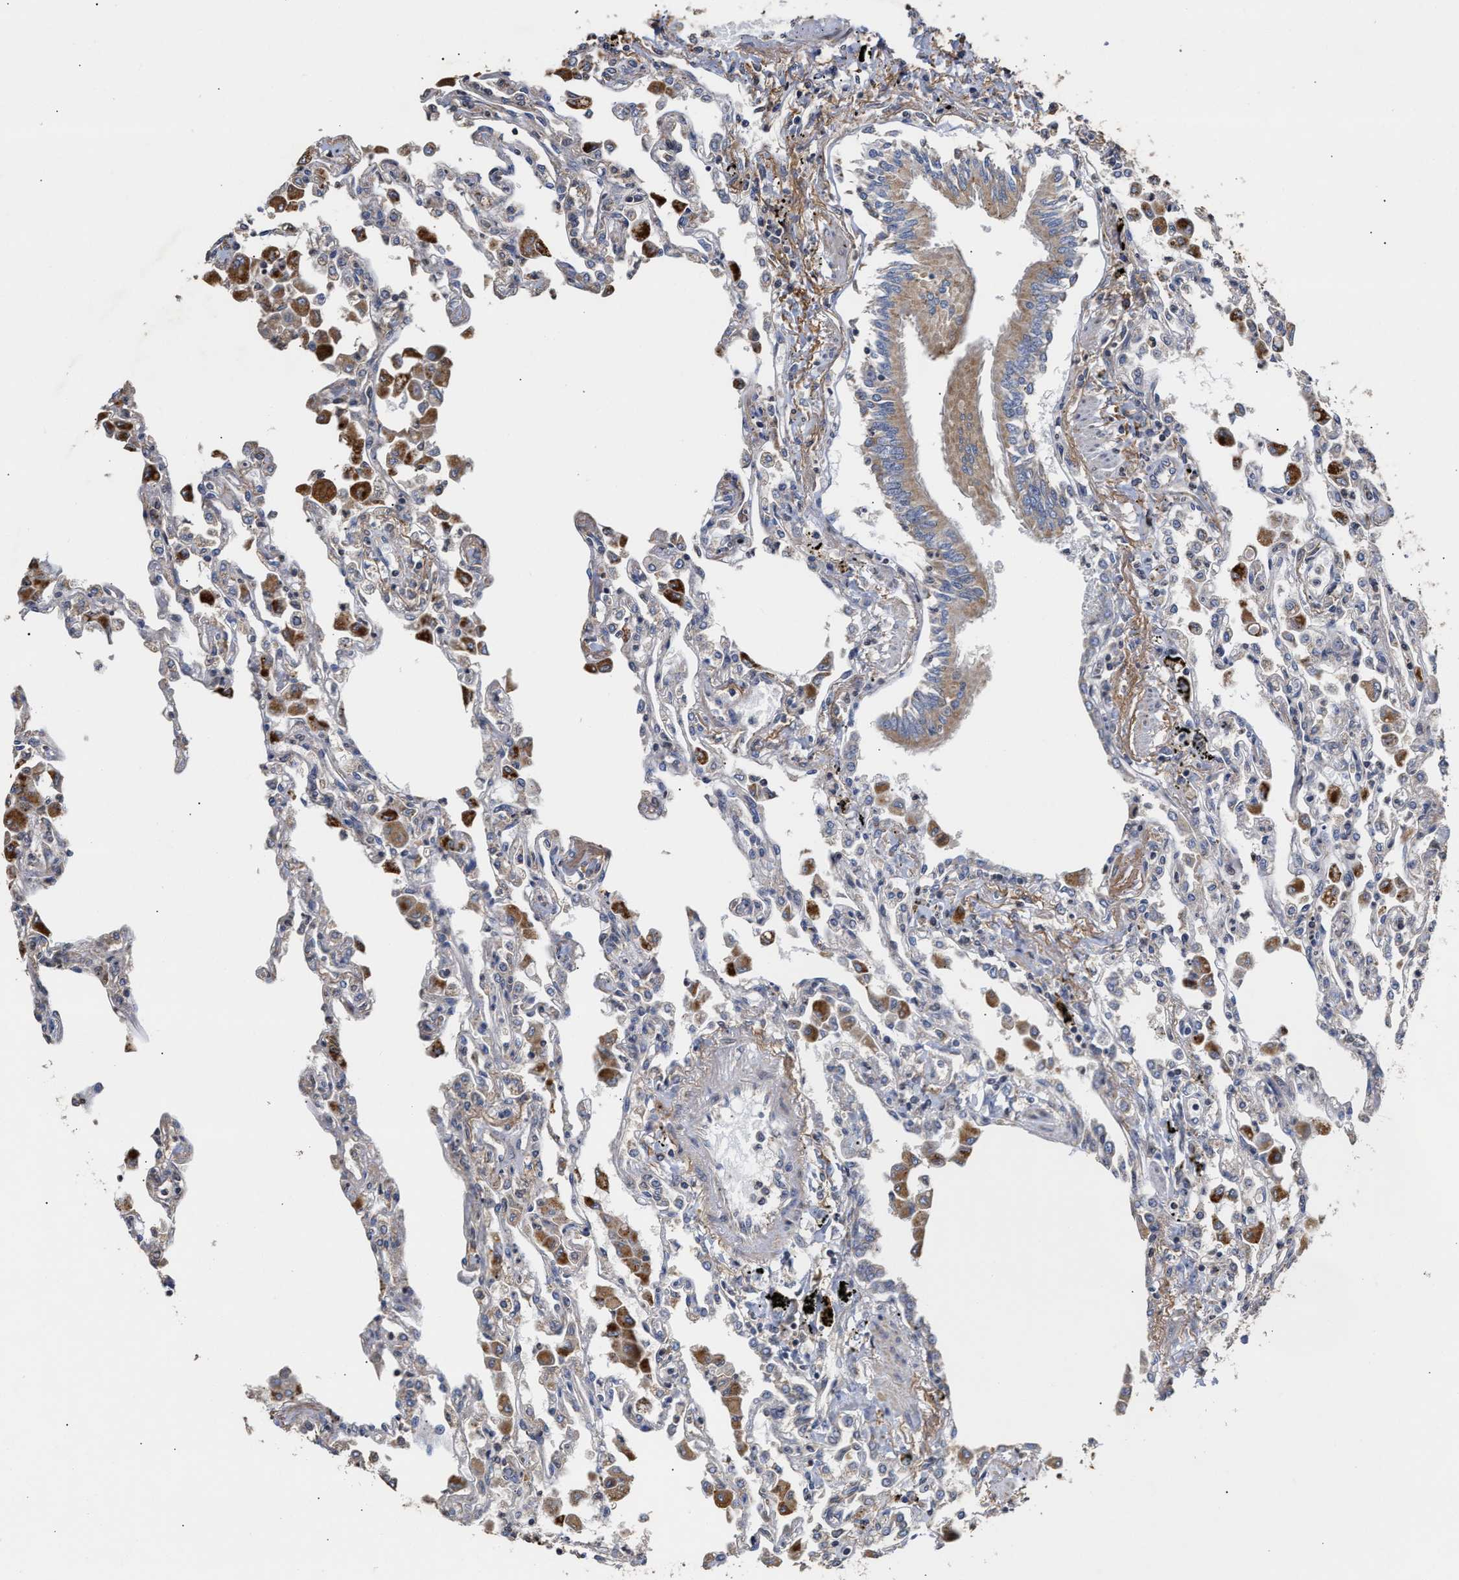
{"staining": {"intensity": "moderate", "quantity": "<25%", "location": "cytoplasmic/membranous"}, "tissue": "lung", "cell_type": "Alveolar cells", "image_type": "normal", "snomed": [{"axis": "morphology", "description": "Normal tissue, NOS"}, {"axis": "topography", "description": "Bronchus"}, {"axis": "topography", "description": "Lung"}], "caption": "A low amount of moderate cytoplasmic/membranous staining is seen in about <25% of alveolar cells in normal lung.", "gene": "GOSR1", "patient": {"sex": "female", "age": 49}}